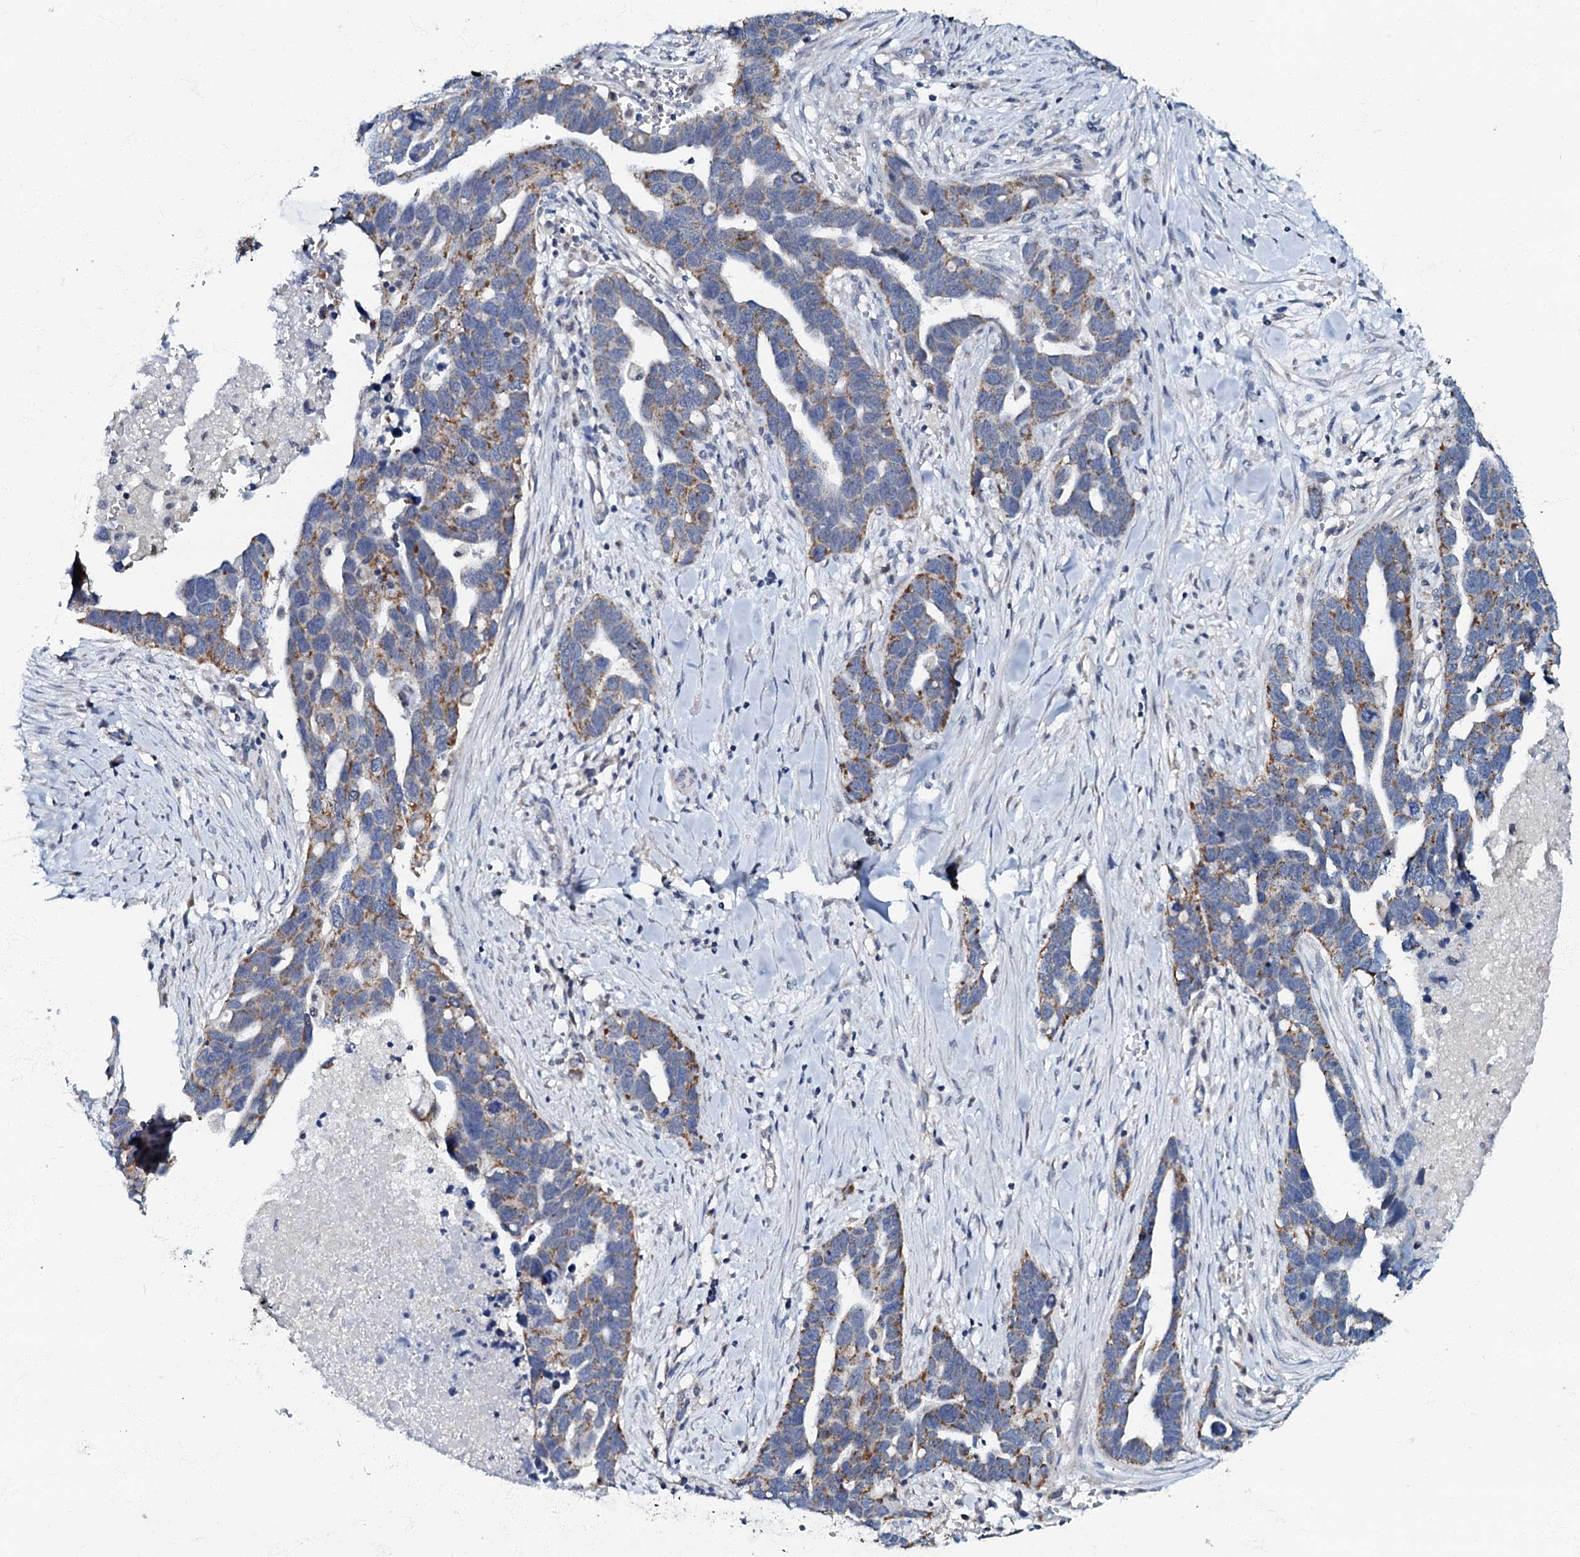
{"staining": {"intensity": "moderate", "quantity": "25%-75%", "location": "cytoplasmic/membranous"}, "tissue": "ovarian cancer", "cell_type": "Tumor cells", "image_type": "cancer", "snomed": [{"axis": "morphology", "description": "Cystadenocarcinoma, serous, NOS"}, {"axis": "topography", "description": "Ovary"}], "caption": "Protein staining exhibits moderate cytoplasmic/membranous positivity in about 25%-75% of tumor cells in serous cystadenocarcinoma (ovarian).", "gene": "MRPL51", "patient": {"sex": "female", "age": 54}}